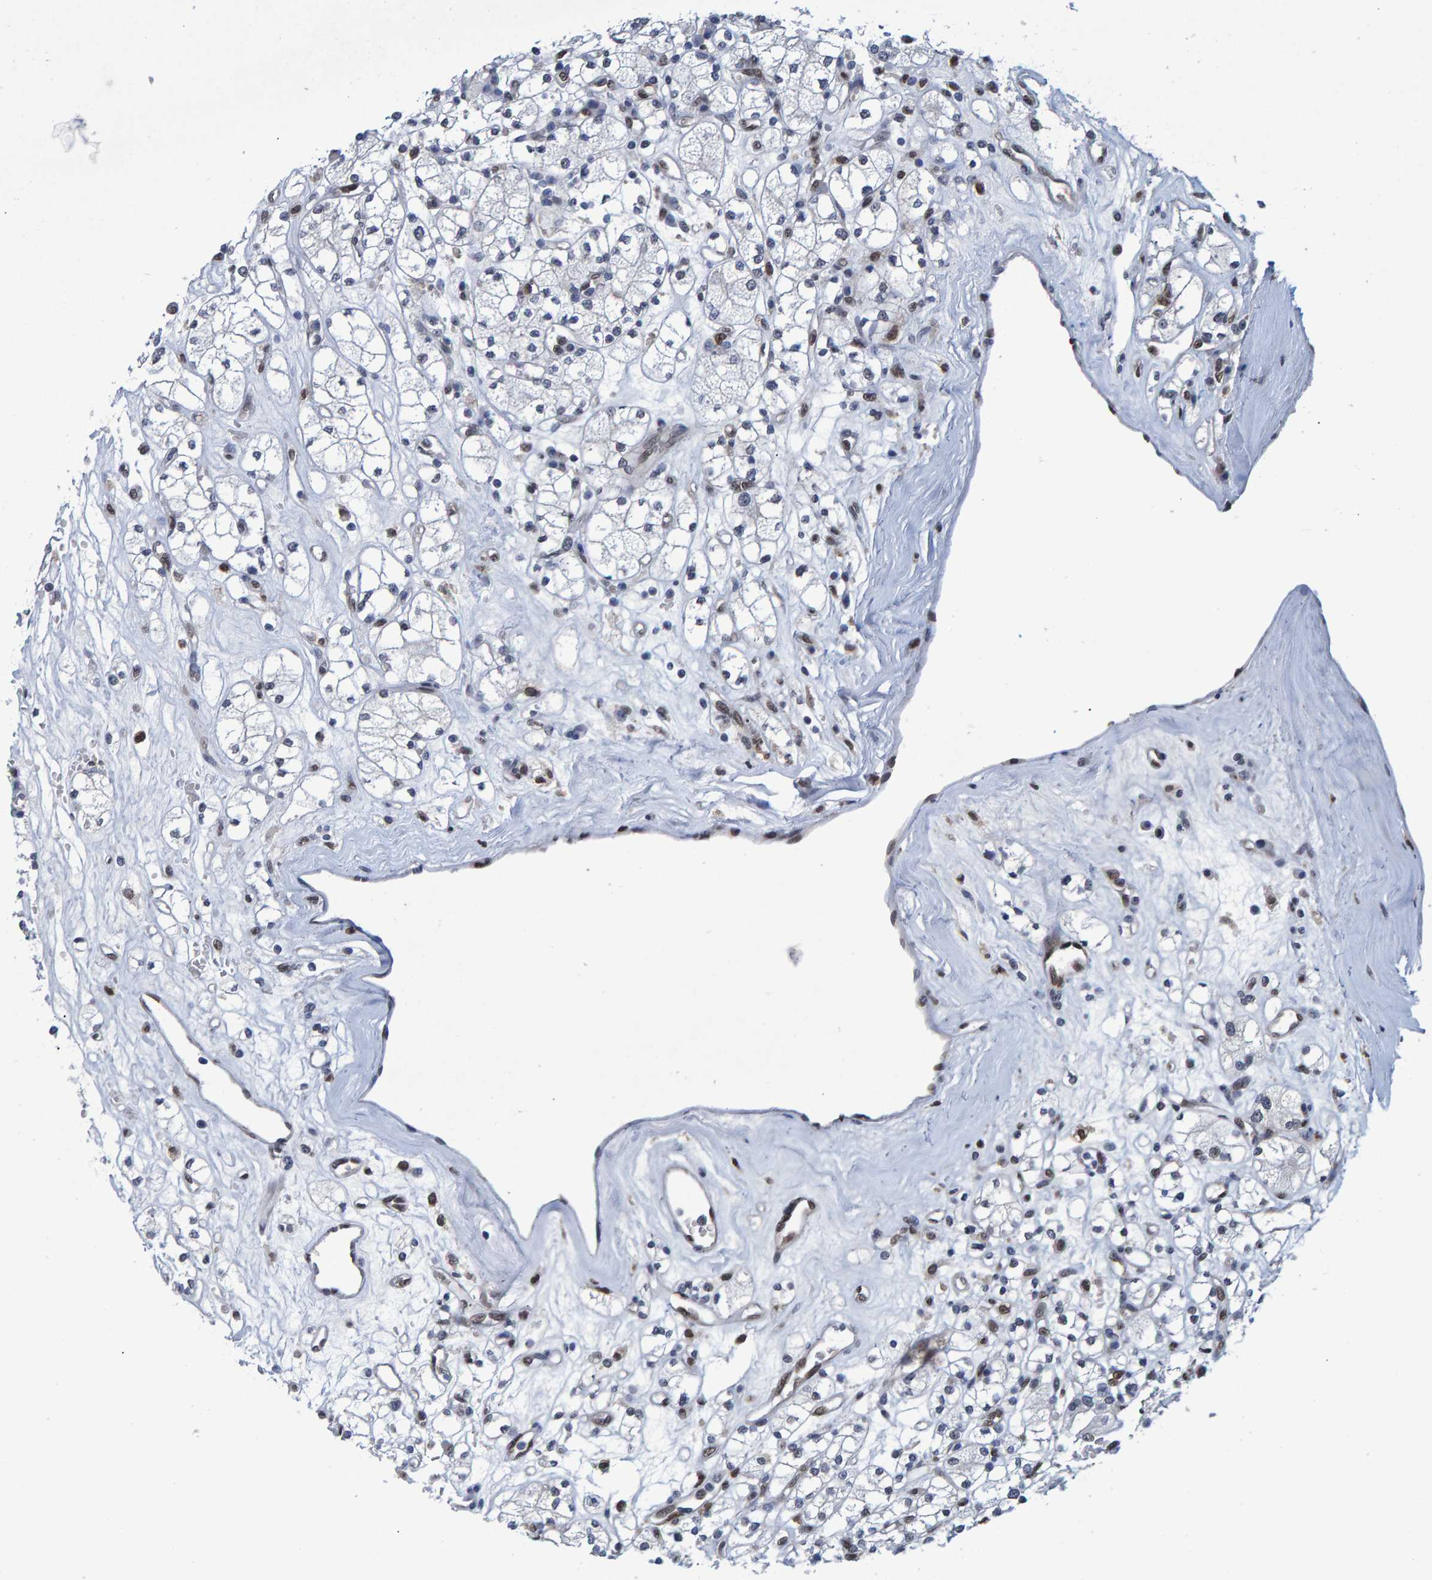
{"staining": {"intensity": "negative", "quantity": "none", "location": "none"}, "tissue": "renal cancer", "cell_type": "Tumor cells", "image_type": "cancer", "snomed": [{"axis": "morphology", "description": "Adenocarcinoma, NOS"}, {"axis": "topography", "description": "Kidney"}], "caption": "IHC of human renal cancer (adenocarcinoma) reveals no staining in tumor cells.", "gene": "QKI", "patient": {"sex": "male", "age": 77}}